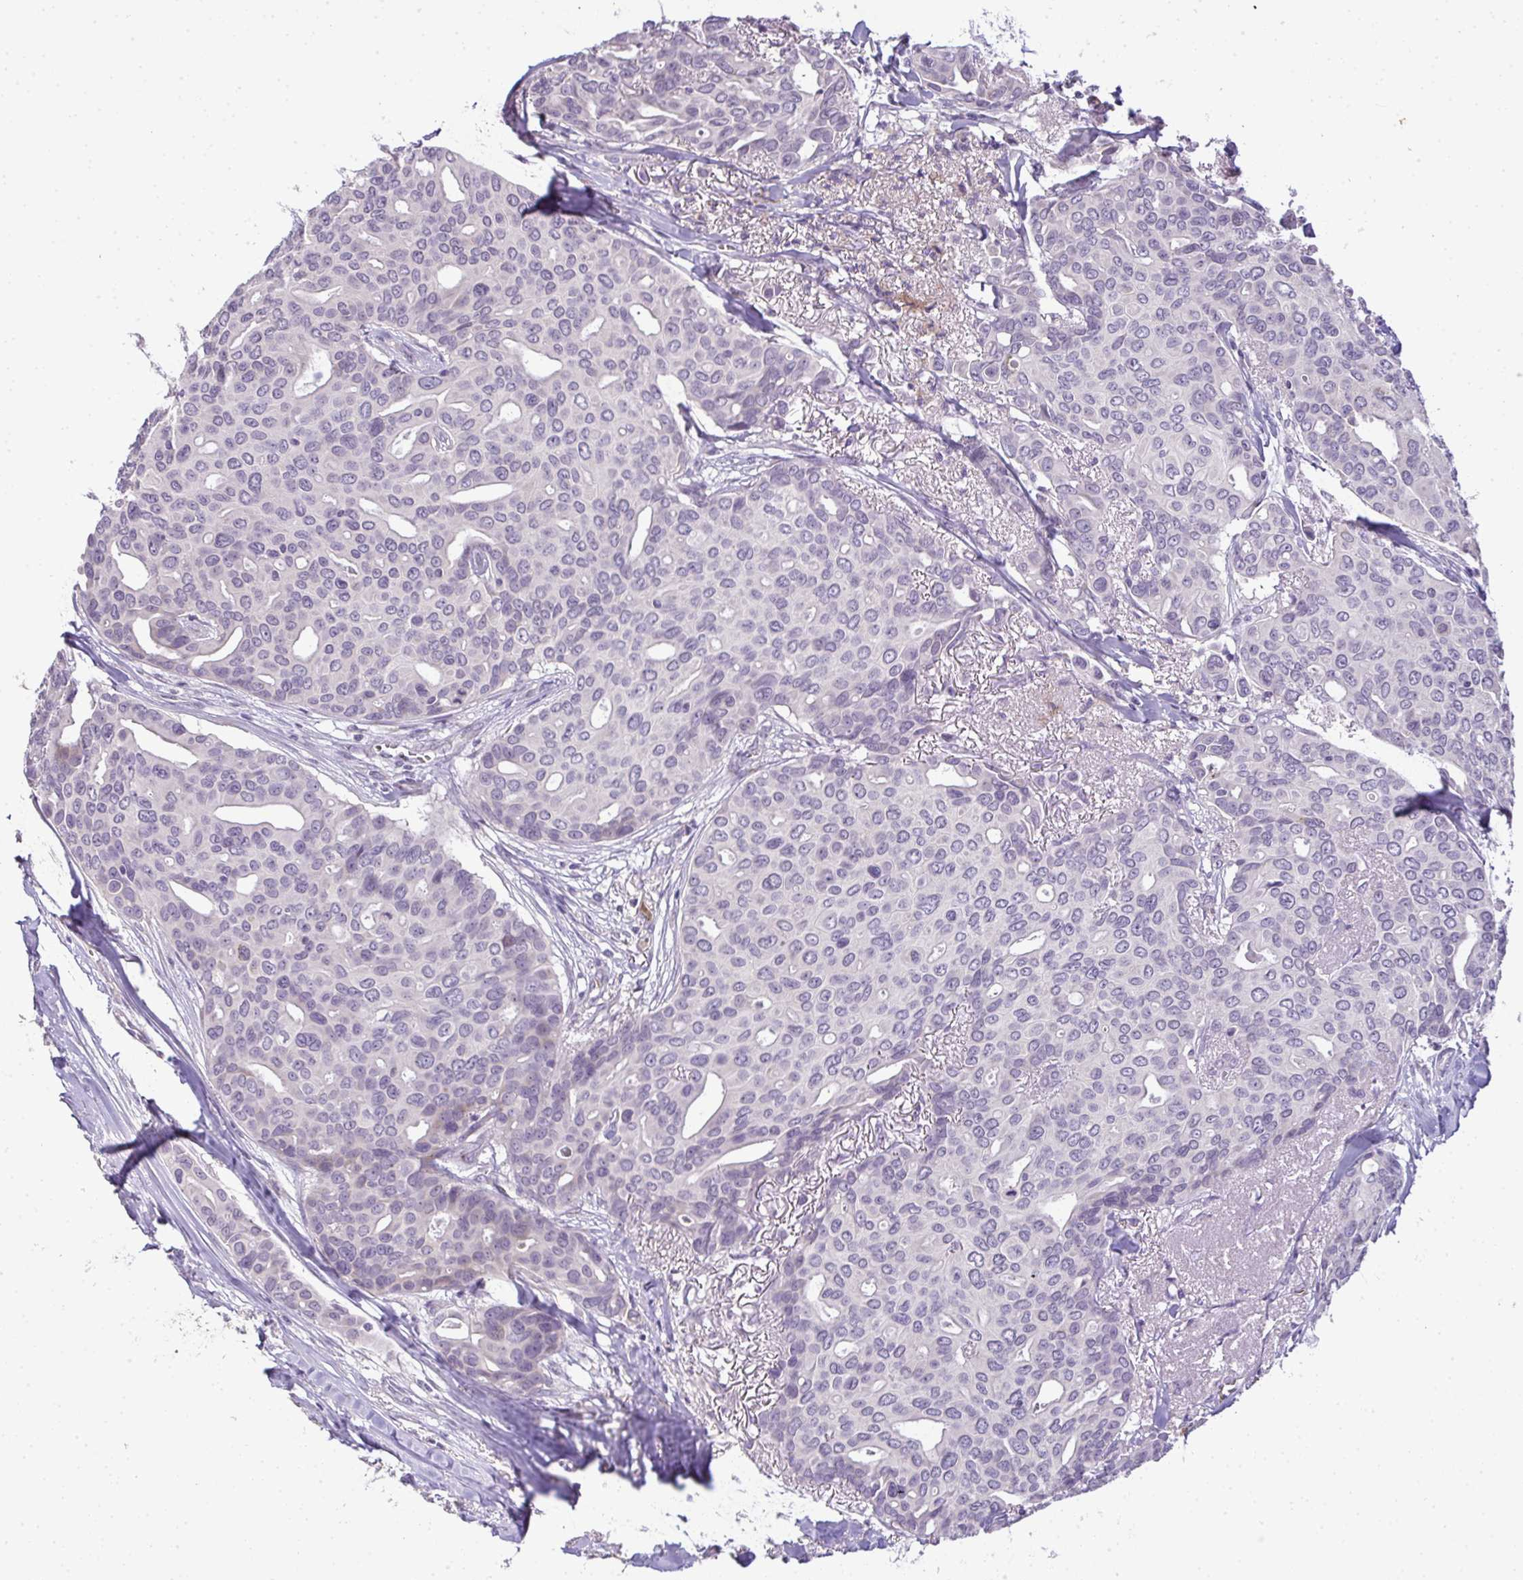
{"staining": {"intensity": "negative", "quantity": "none", "location": "none"}, "tissue": "breast cancer", "cell_type": "Tumor cells", "image_type": "cancer", "snomed": [{"axis": "morphology", "description": "Duct carcinoma"}, {"axis": "topography", "description": "Breast"}], "caption": "This is a histopathology image of immunohistochemistry (IHC) staining of breast invasive ductal carcinoma, which shows no expression in tumor cells. (IHC, brightfield microscopy, high magnification).", "gene": "CMPK1", "patient": {"sex": "female", "age": 54}}